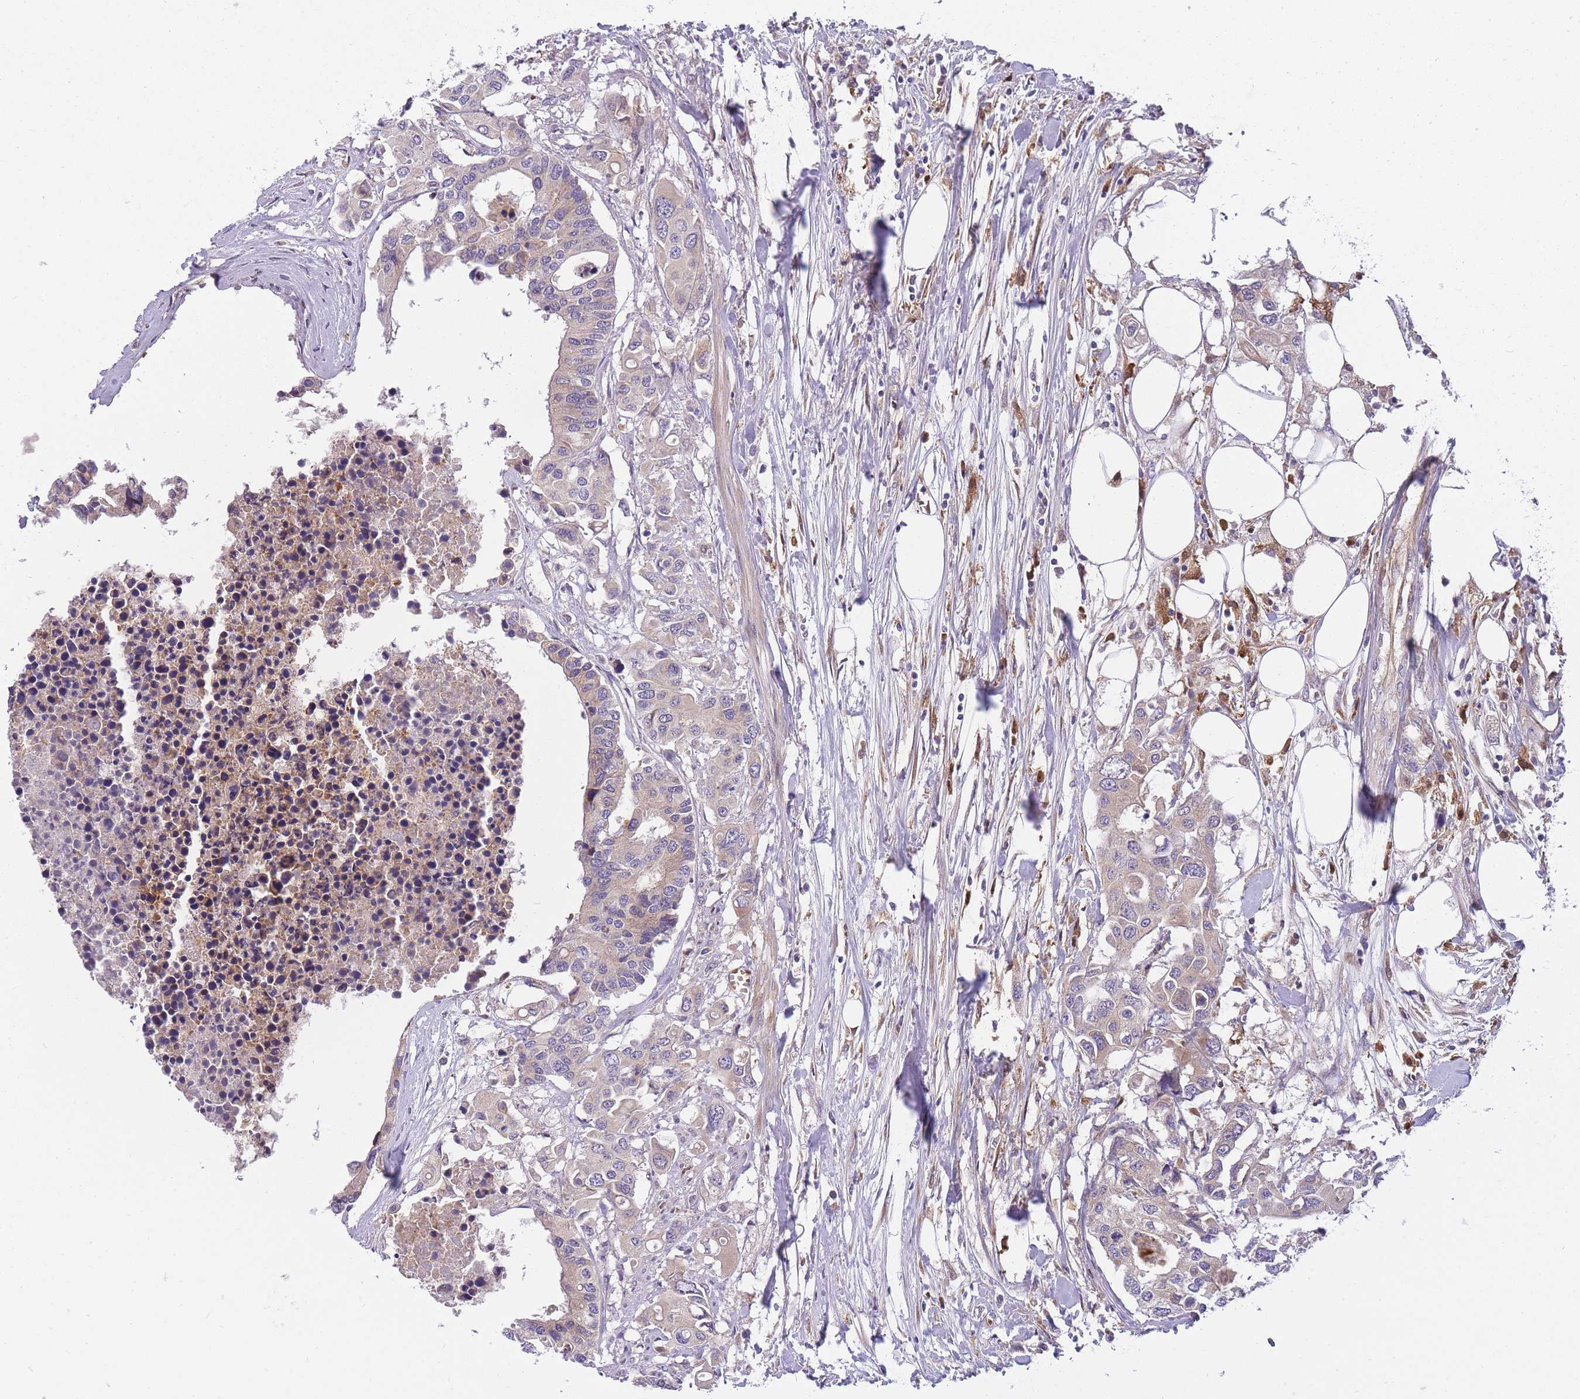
{"staining": {"intensity": "weak", "quantity": "25%-75%", "location": "cytoplasmic/membranous"}, "tissue": "colorectal cancer", "cell_type": "Tumor cells", "image_type": "cancer", "snomed": [{"axis": "morphology", "description": "Adenocarcinoma, NOS"}, {"axis": "topography", "description": "Colon"}], "caption": "Immunohistochemical staining of colorectal cancer displays low levels of weak cytoplasmic/membranous positivity in approximately 25%-75% of tumor cells. The staining was performed using DAB to visualize the protein expression in brown, while the nuclei were stained in blue with hematoxylin (Magnification: 20x).", "gene": "CRYGN", "patient": {"sex": "male", "age": 77}}